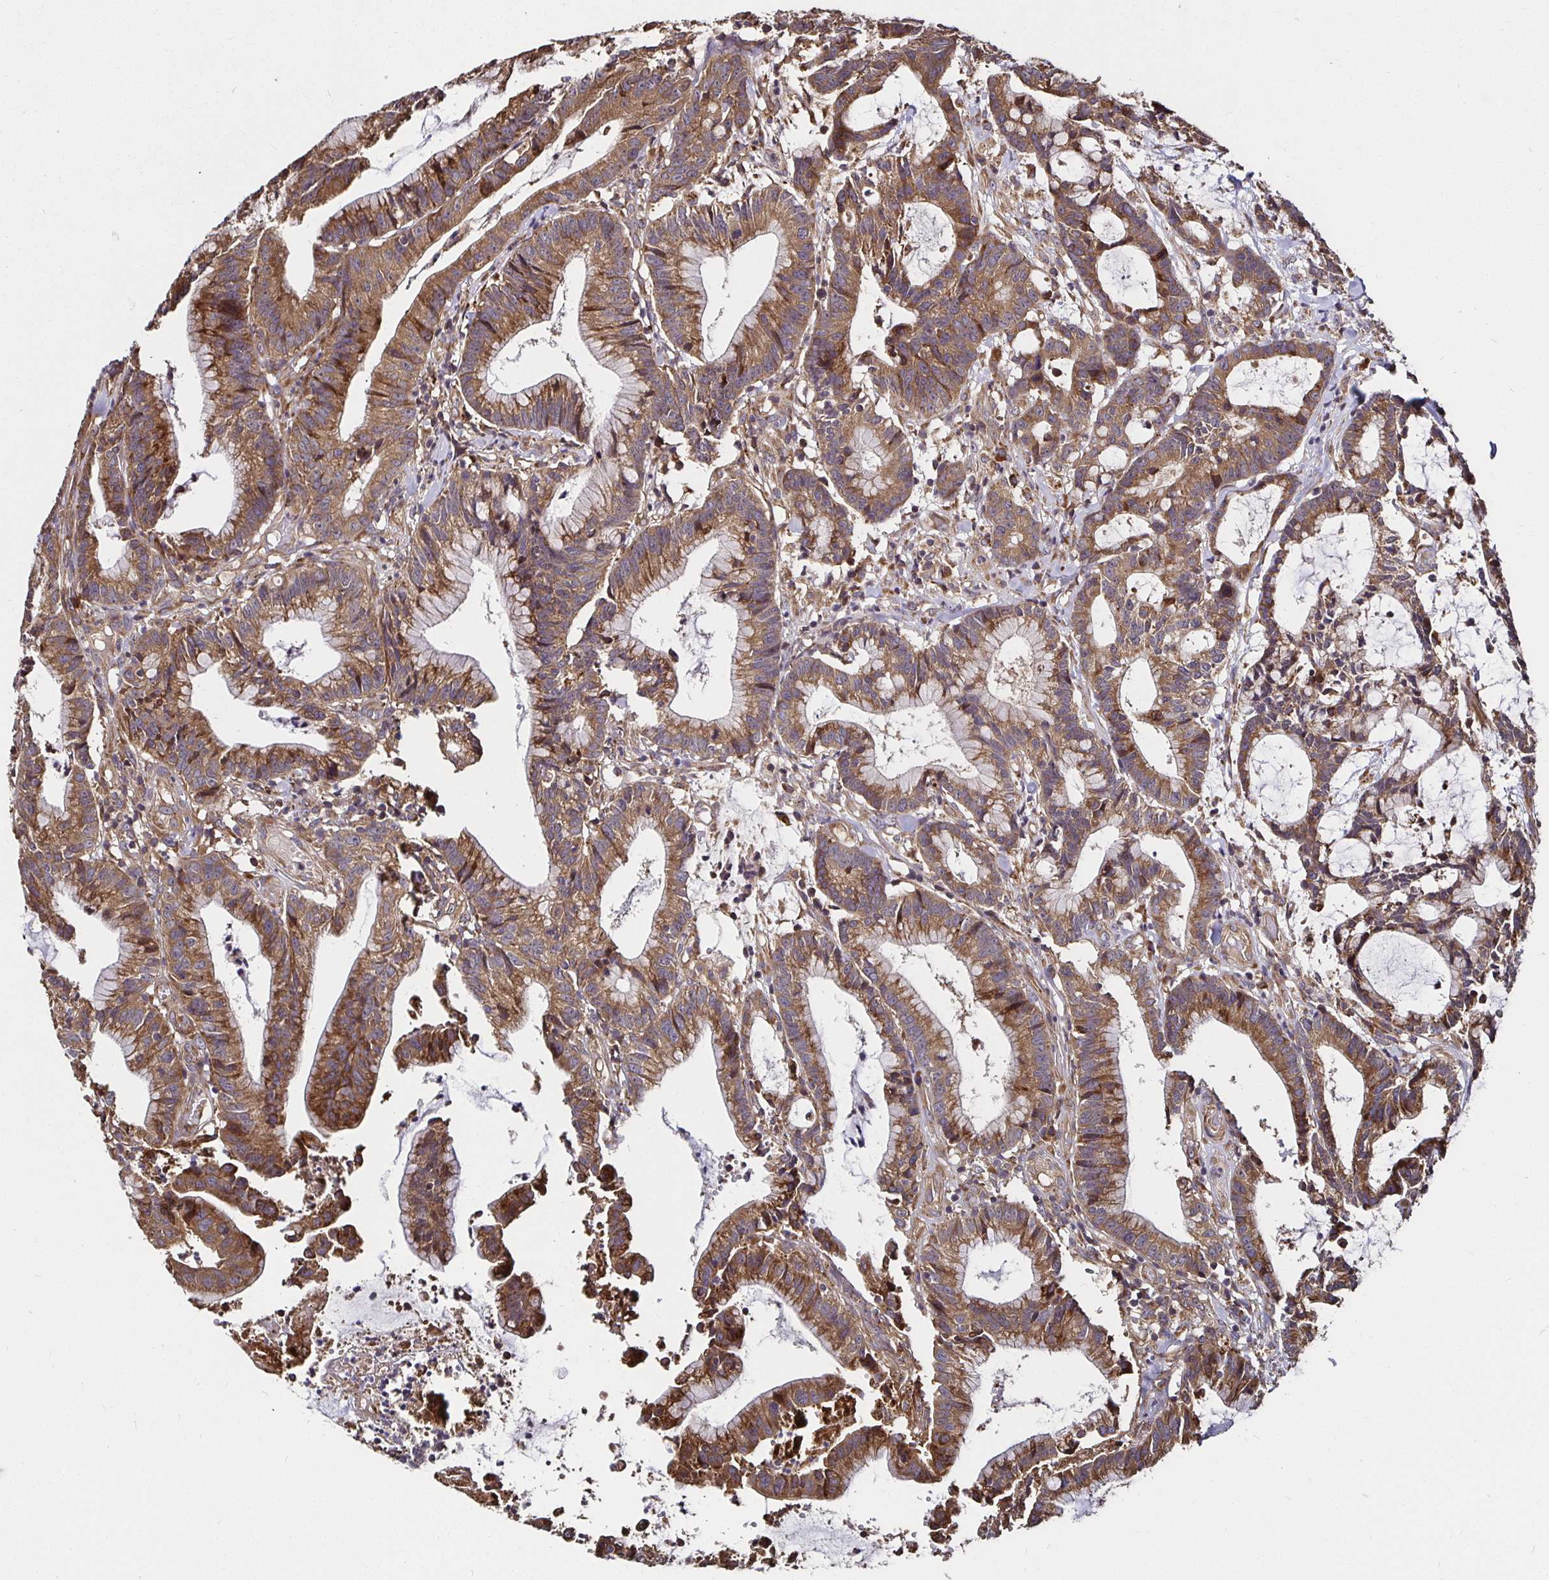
{"staining": {"intensity": "moderate", "quantity": ">75%", "location": "cytoplasmic/membranous"}, "tissue": "colorectal cancer", "cell_type": "Tumor cells", "image_type": "cancer", "snomed": [{"axis": "morphology", "description": "Adenocarcinoma, NOS"}, {"axis": "topography", "description": "Colon"}], "caption": "A high-resolution histopathology image shows IHC staining of adenocarcinoma (colorectal), which exhibits moderate cytoplasmic/membranous positivity in approximately >75% of tumor cells.", "gene": "MLST8", "patient": {"sex": "female", "age": 78}}